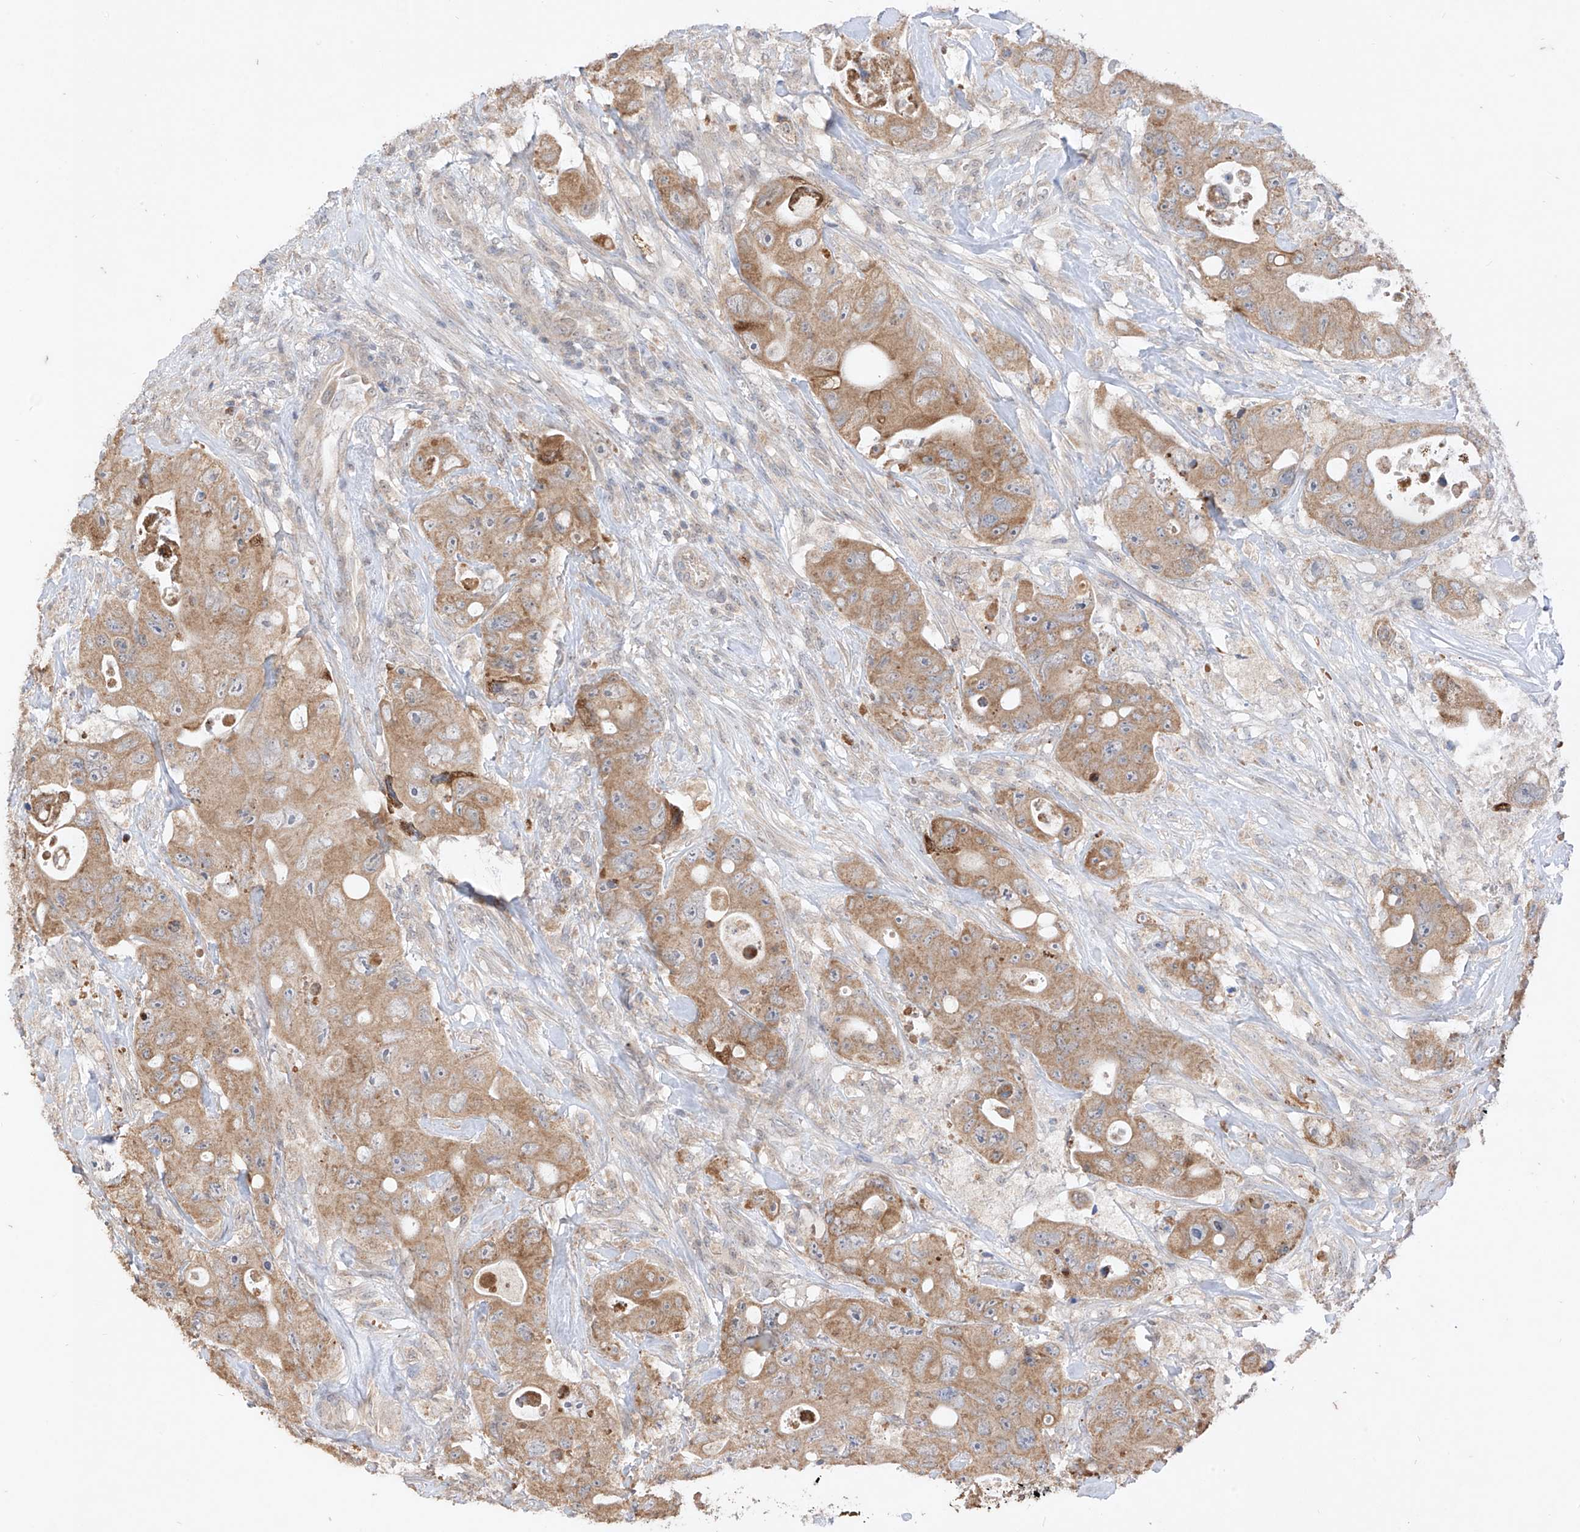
{"staining": {"intensity": "moderate", "quantity": ">75%", "location": "cytoplasmic/membranous"}, "tissue": "colorectal cancer", "cell_type": "Tumor cells", "image_type": "cancer", "snomed": [{"axis": "morphology", "description": "Adenocarcinoma, NOS"}, {"axis": "topography", "description": "Colon"}], "caption": "Protein expression analysis of human colorectal adenocarcinoma reveals moderate cytoplasmic/membranous staining in about >75% of tumor cells. (DAB IHC with brightfield microscopy, high magnification).", "gene": "MTUS2", "patient": {"sex": "female", "age": 46}}